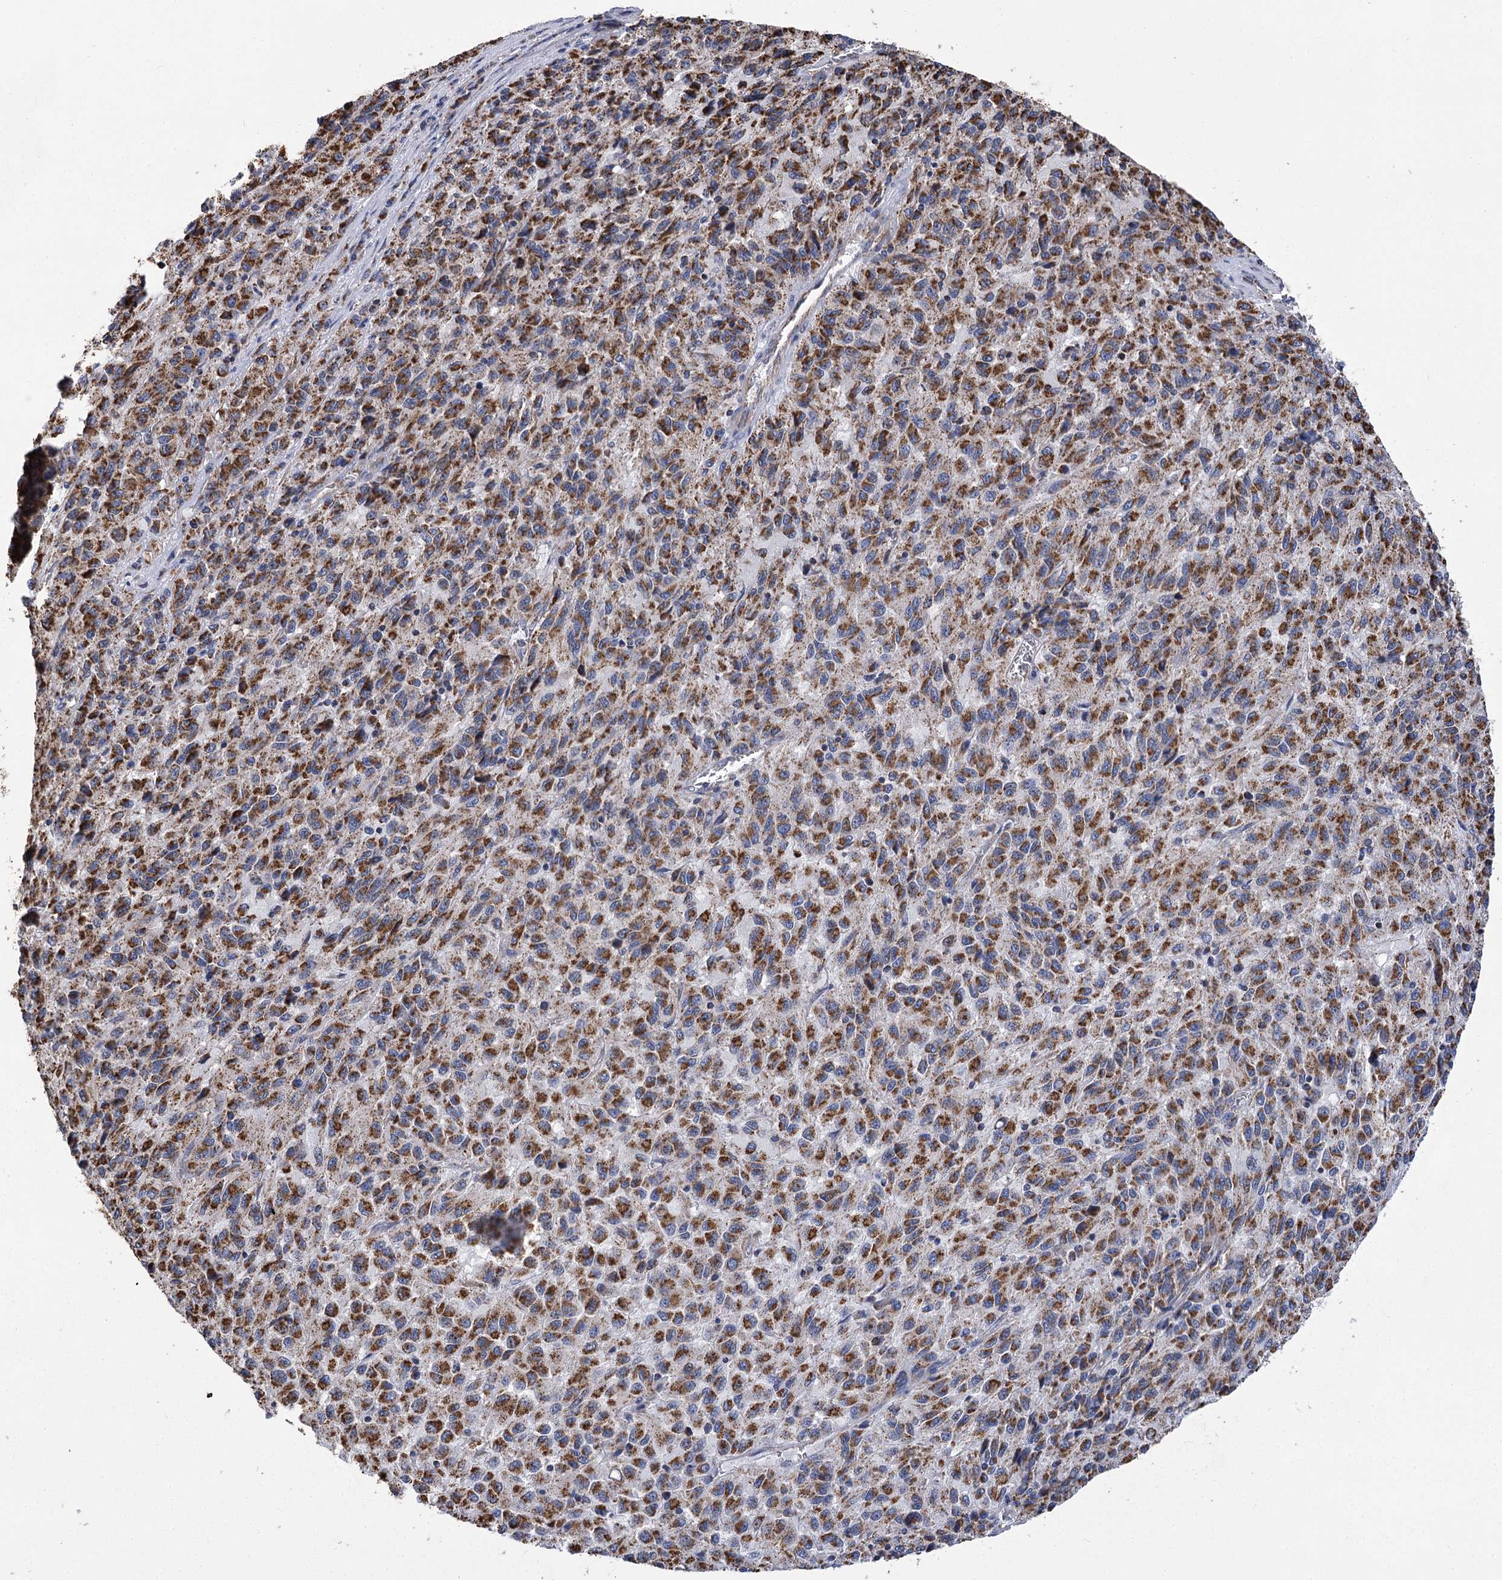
{"staining": {"intensity": "strong", "quantity": ">75%", "location": "cytoplasmic/membranous"}, "tissue": "melanoma", "cell_type": "Tumor cells", "image_type": "cancer", "snomed": [{"axis": "morphology", "description": "Malignant melanoma, Metastatic site"}, {"axis": "topography", "description": "Lung"}], "caption": "Strong cytoplasmic/membranous expression for a protein is seen in about >75% of tumor cells of melanoma using IHC.", "gene": "CCDC73", "patient": {"sex": "male", "age": 64}}